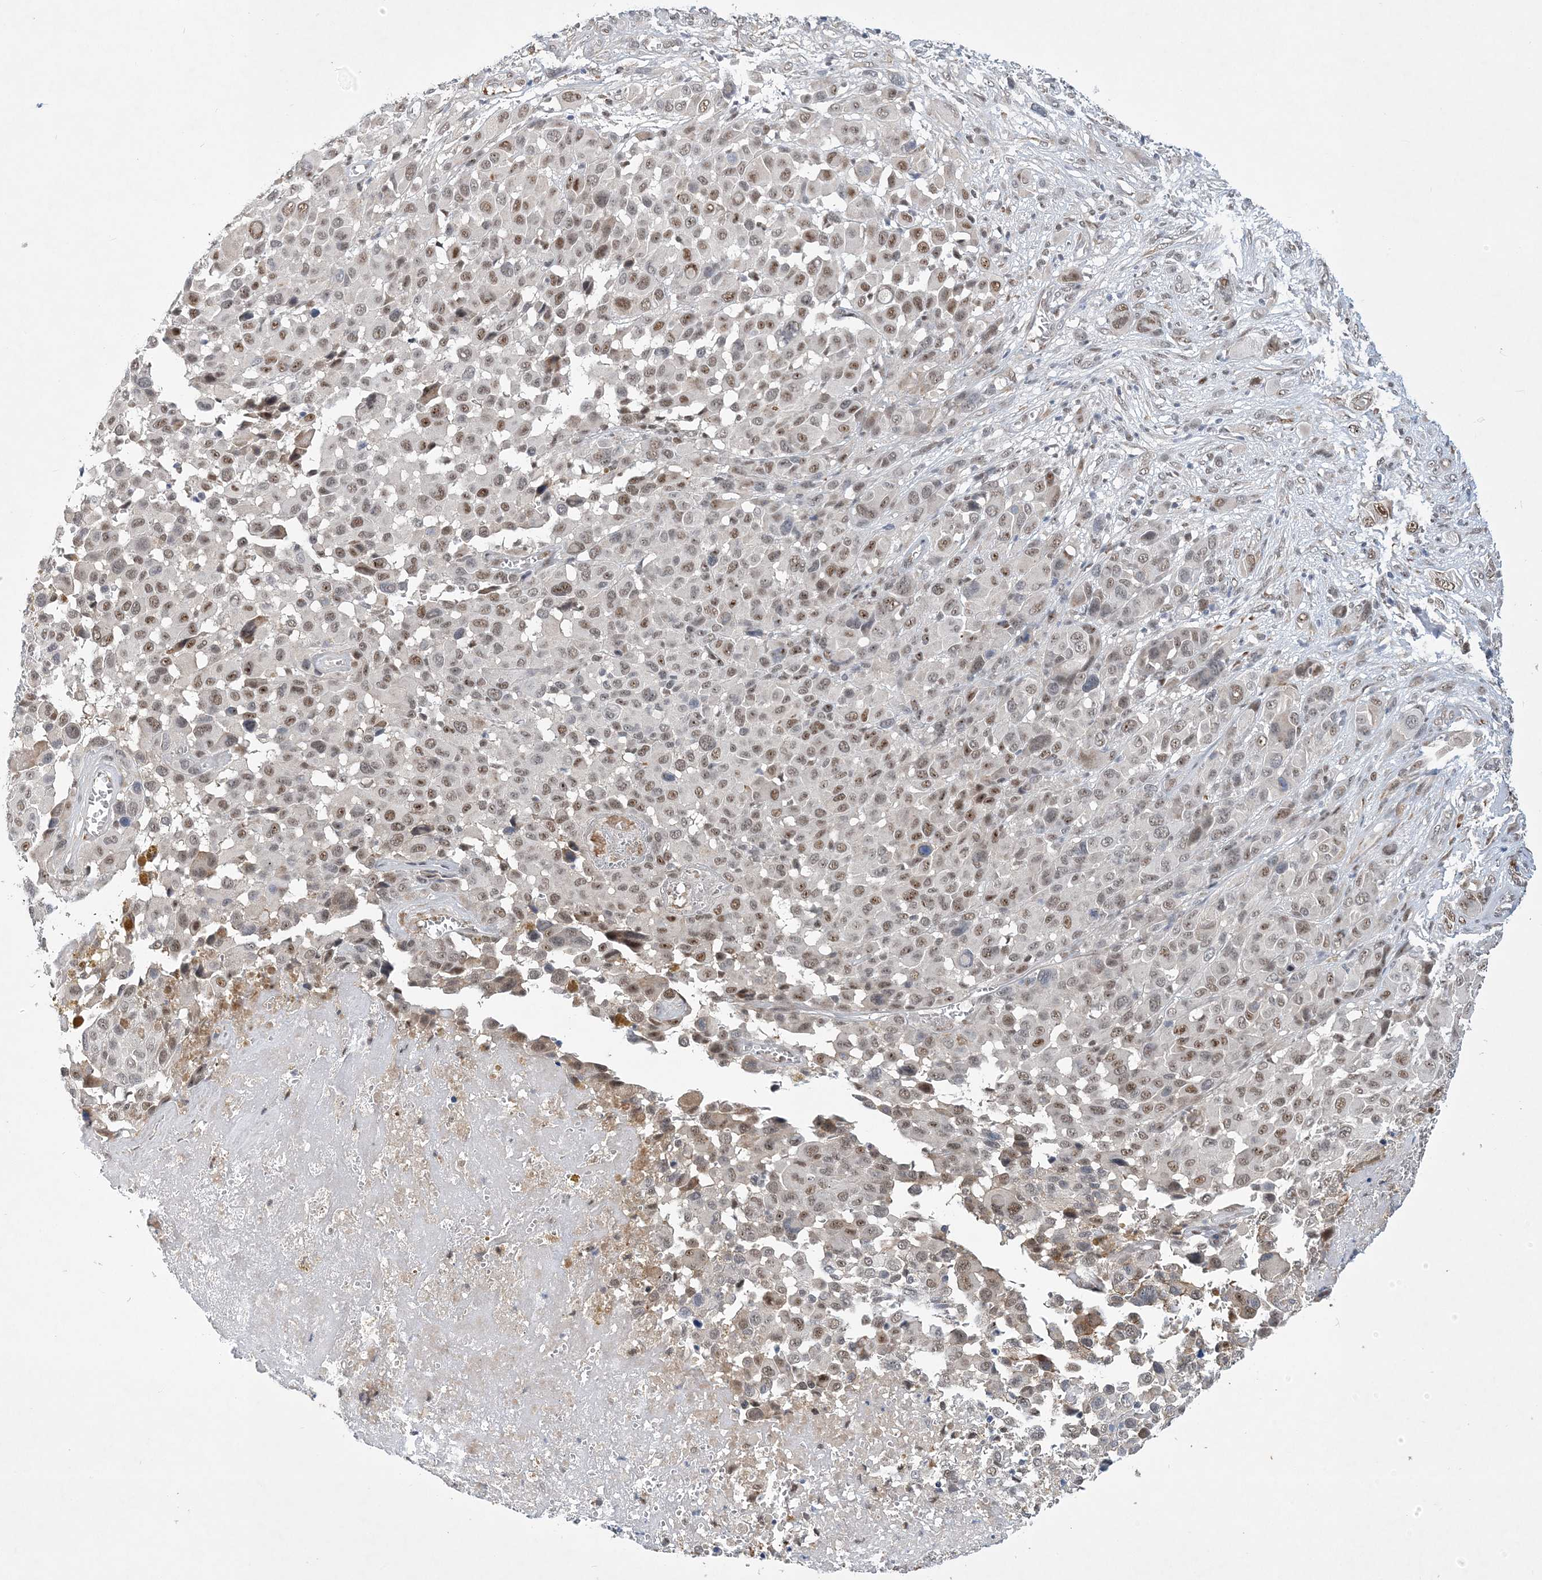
{"staining": {"intensity": "moderate", "quantity": "25%-75%", "location": "nuclear"}, "tissue": "melanoma", "cell_type": "Tumor cells", "image_type": "cancer", "snomed": [{"axis": "morphology", "description": "Malignant melanoma, NOS"}, {"axis": "topography", "description": "Skin of trunk"}], "caption": "Melanoma stained for a protein displays moderate nuclear positivity in tumor cells.", "gene": "FAM217A", "patient": {"sex": "male", "age": 71}}